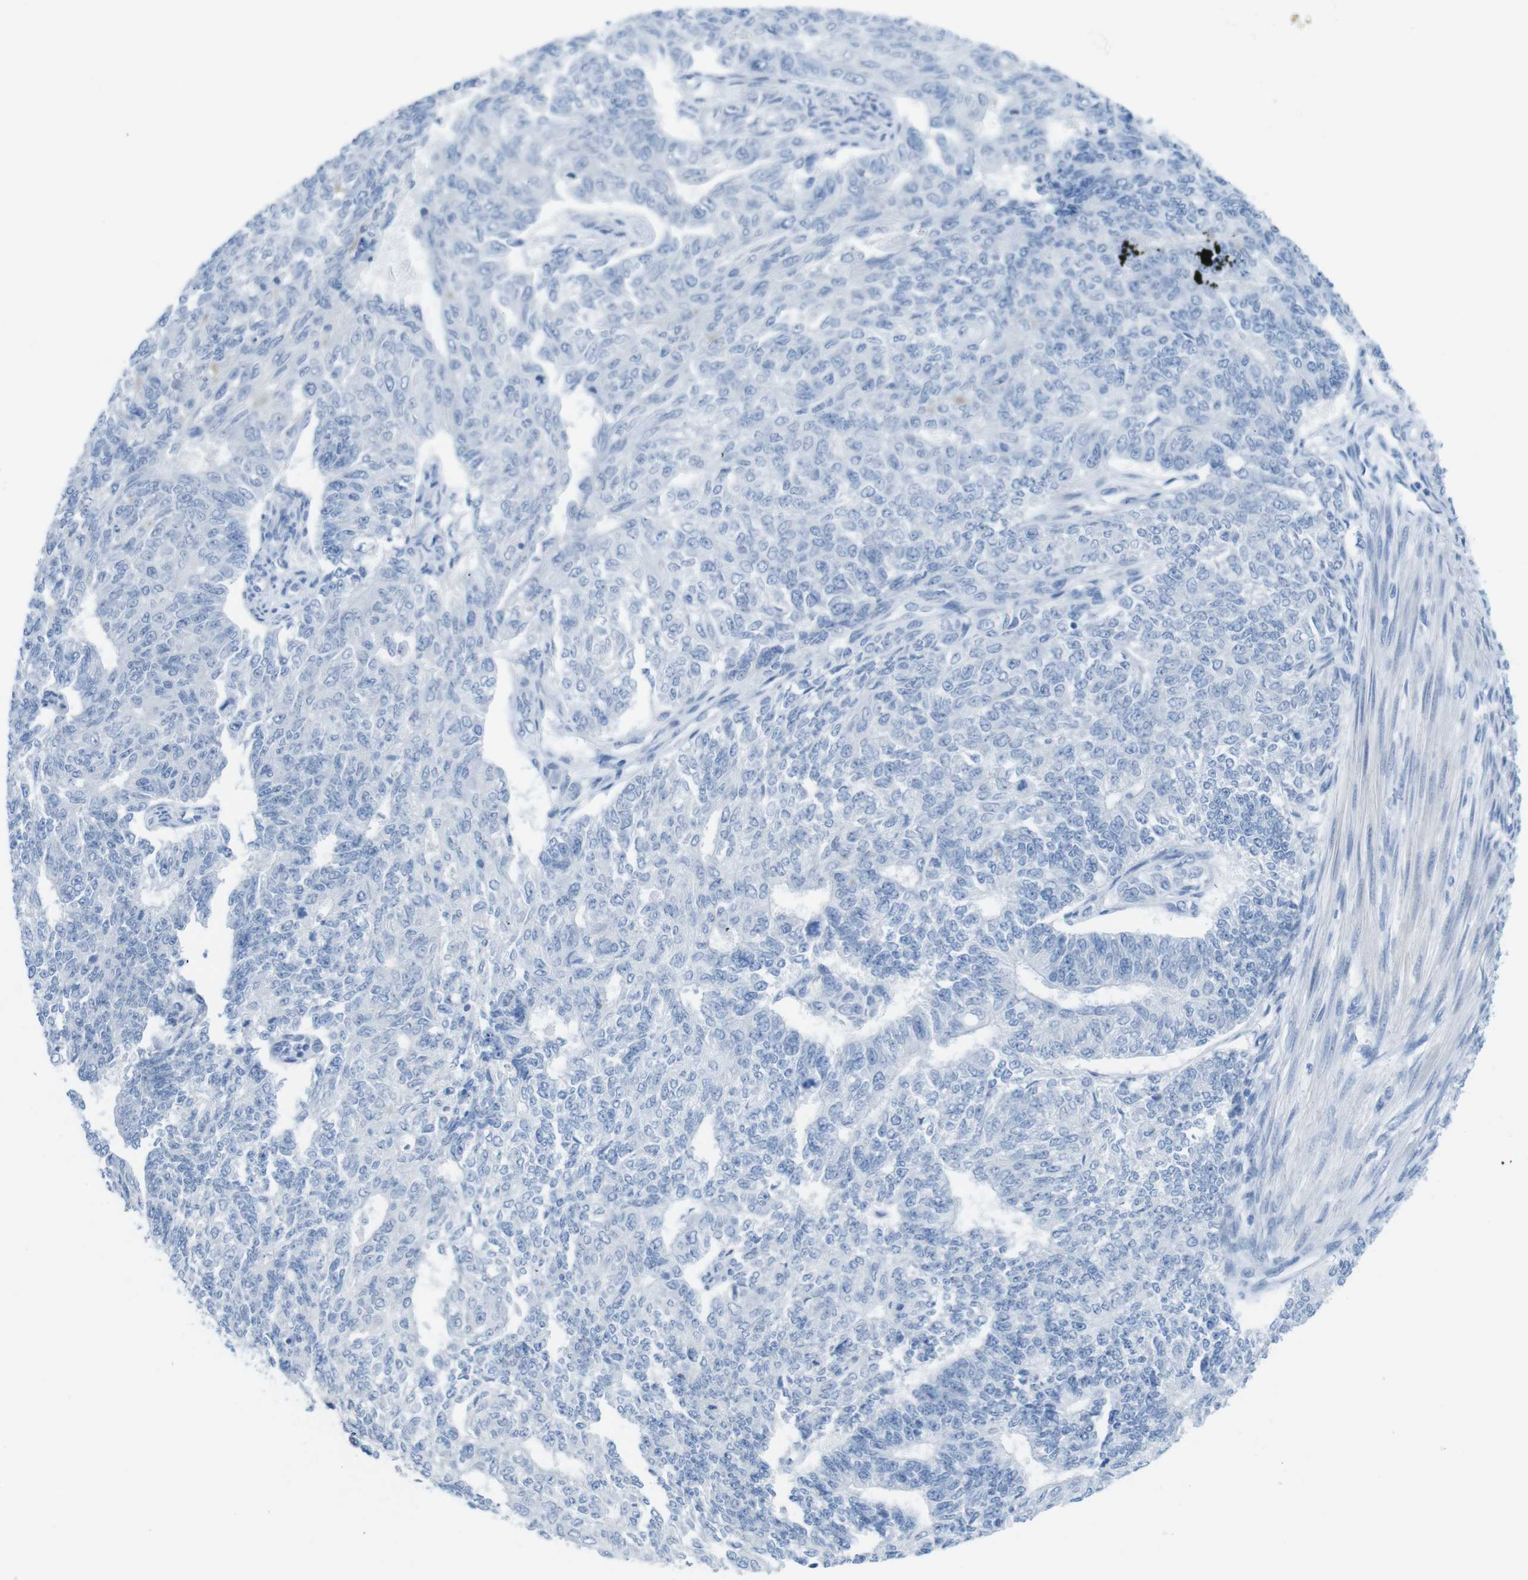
{"staining": {"intensity": "negative", "quantity": "none", "location": "none"}, "tissue": "endometrial cancer", "cell_type": "Tumor cells", "image_type": "cancer", "snomed": [{"axis": "morphology", "description": "Adenocarcinoma, NOS"}, {"axis": "topography", "description": "Endometrium"}], "caption": "Photomicrograph shows no significant protein staining in tumor cells of endometrial cancer (adenocarcinoma). (Brightfield microscopy of DAB (3,3'-diaminobenzidine) immunohistochemistry at high magnification).", "gene": "OPN1SW", "patient": {"sex": "female", "age": 32}}